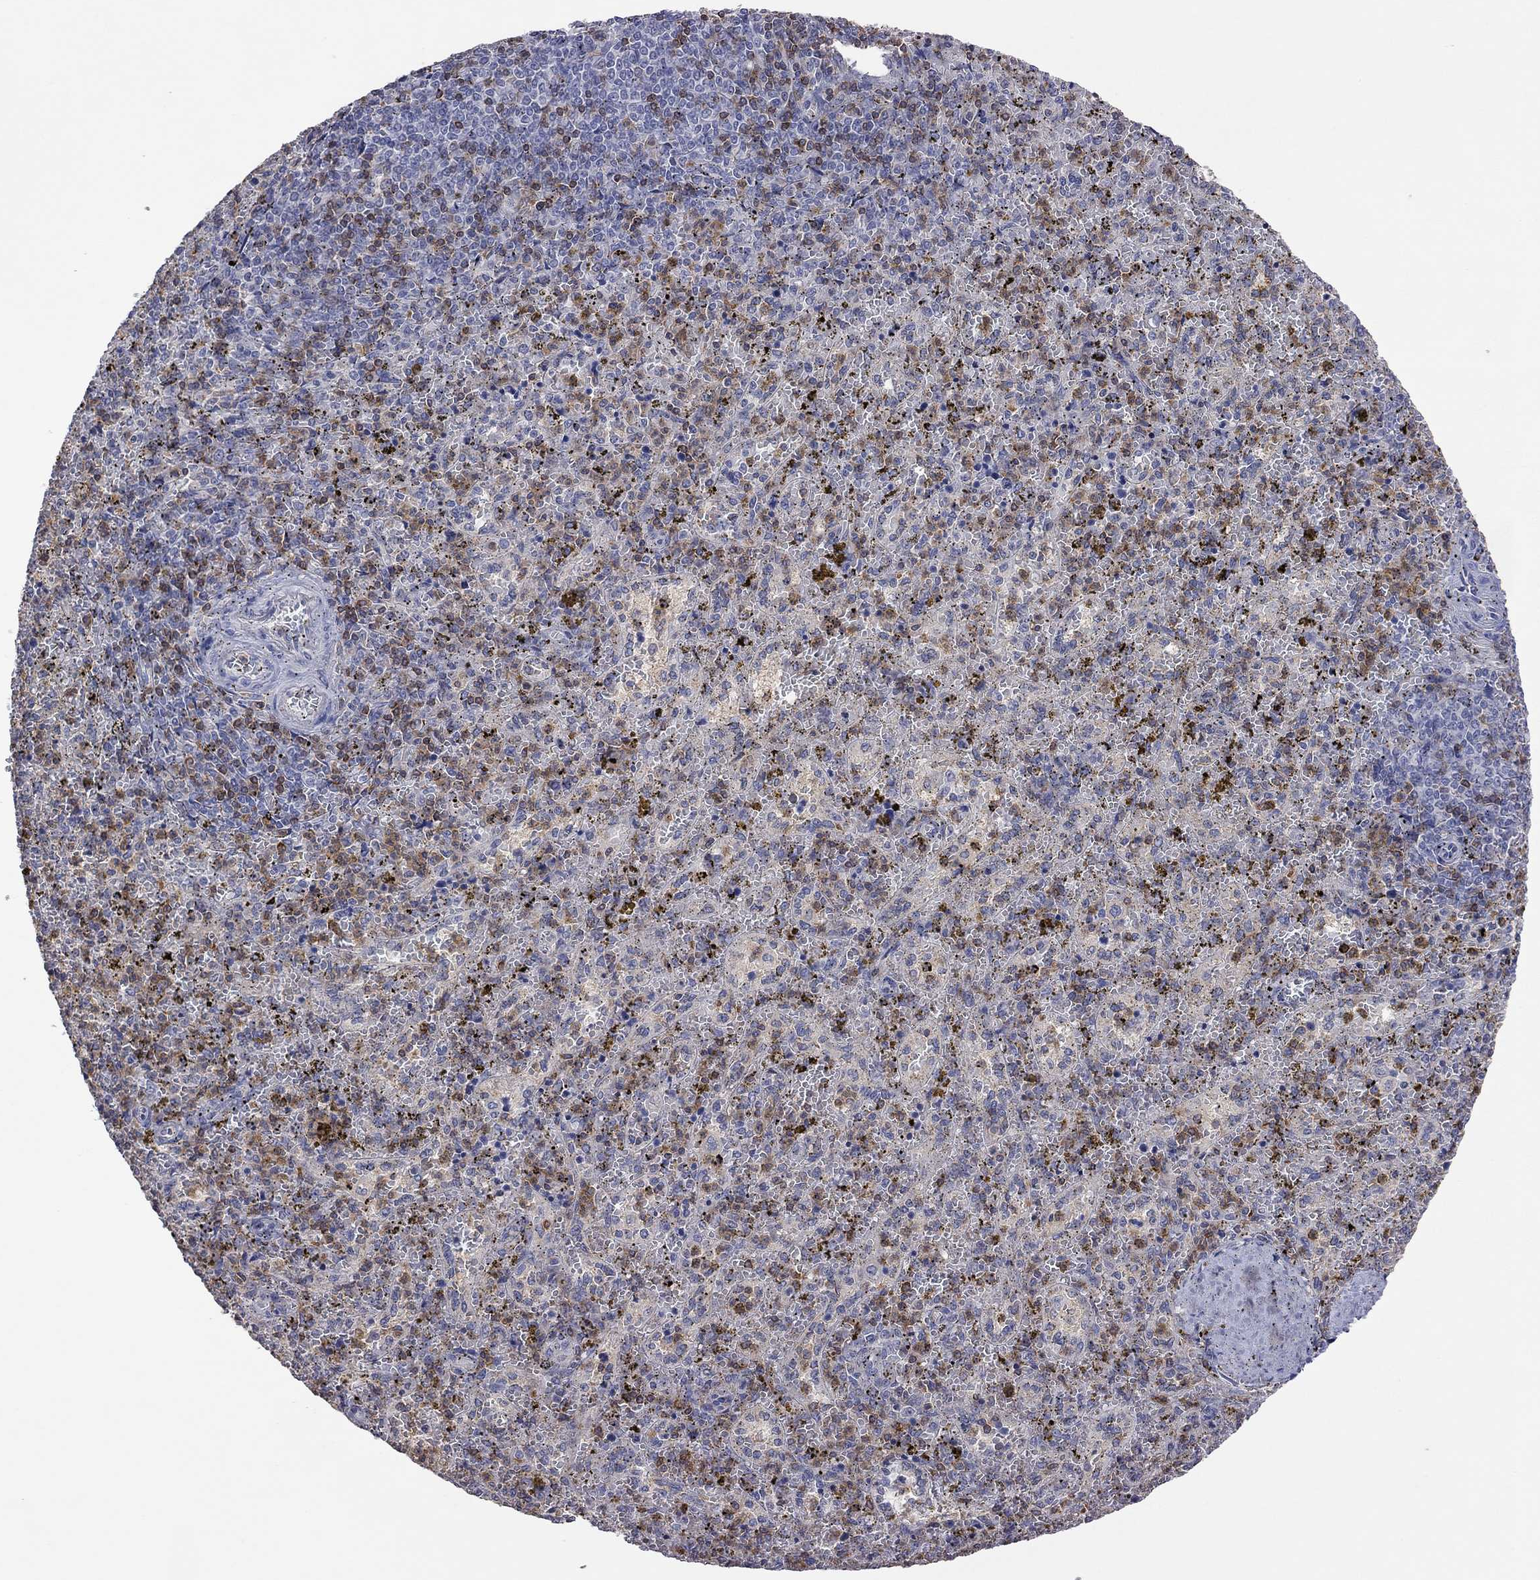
{"staining": {"intensity": "moderate", "quantity": "25%-75%", "location": "cytoplasmic/membranous"}, "tissue": "spleen", "cell_type": "Cells in red pulp", "image_type": "normal", "snomed": [{"axis": "morphology", "description": "Normal tissue, NOS"}, {"axis": "topography", "description": "Spleen"}], "caption": "Moderate cytoplasmic/membranous staining is present in about 25%-75% of cells in red pulp in normal spleen.", "gene": "ENSG00000288520", "patient": {"sex": "female", "age": 50}}